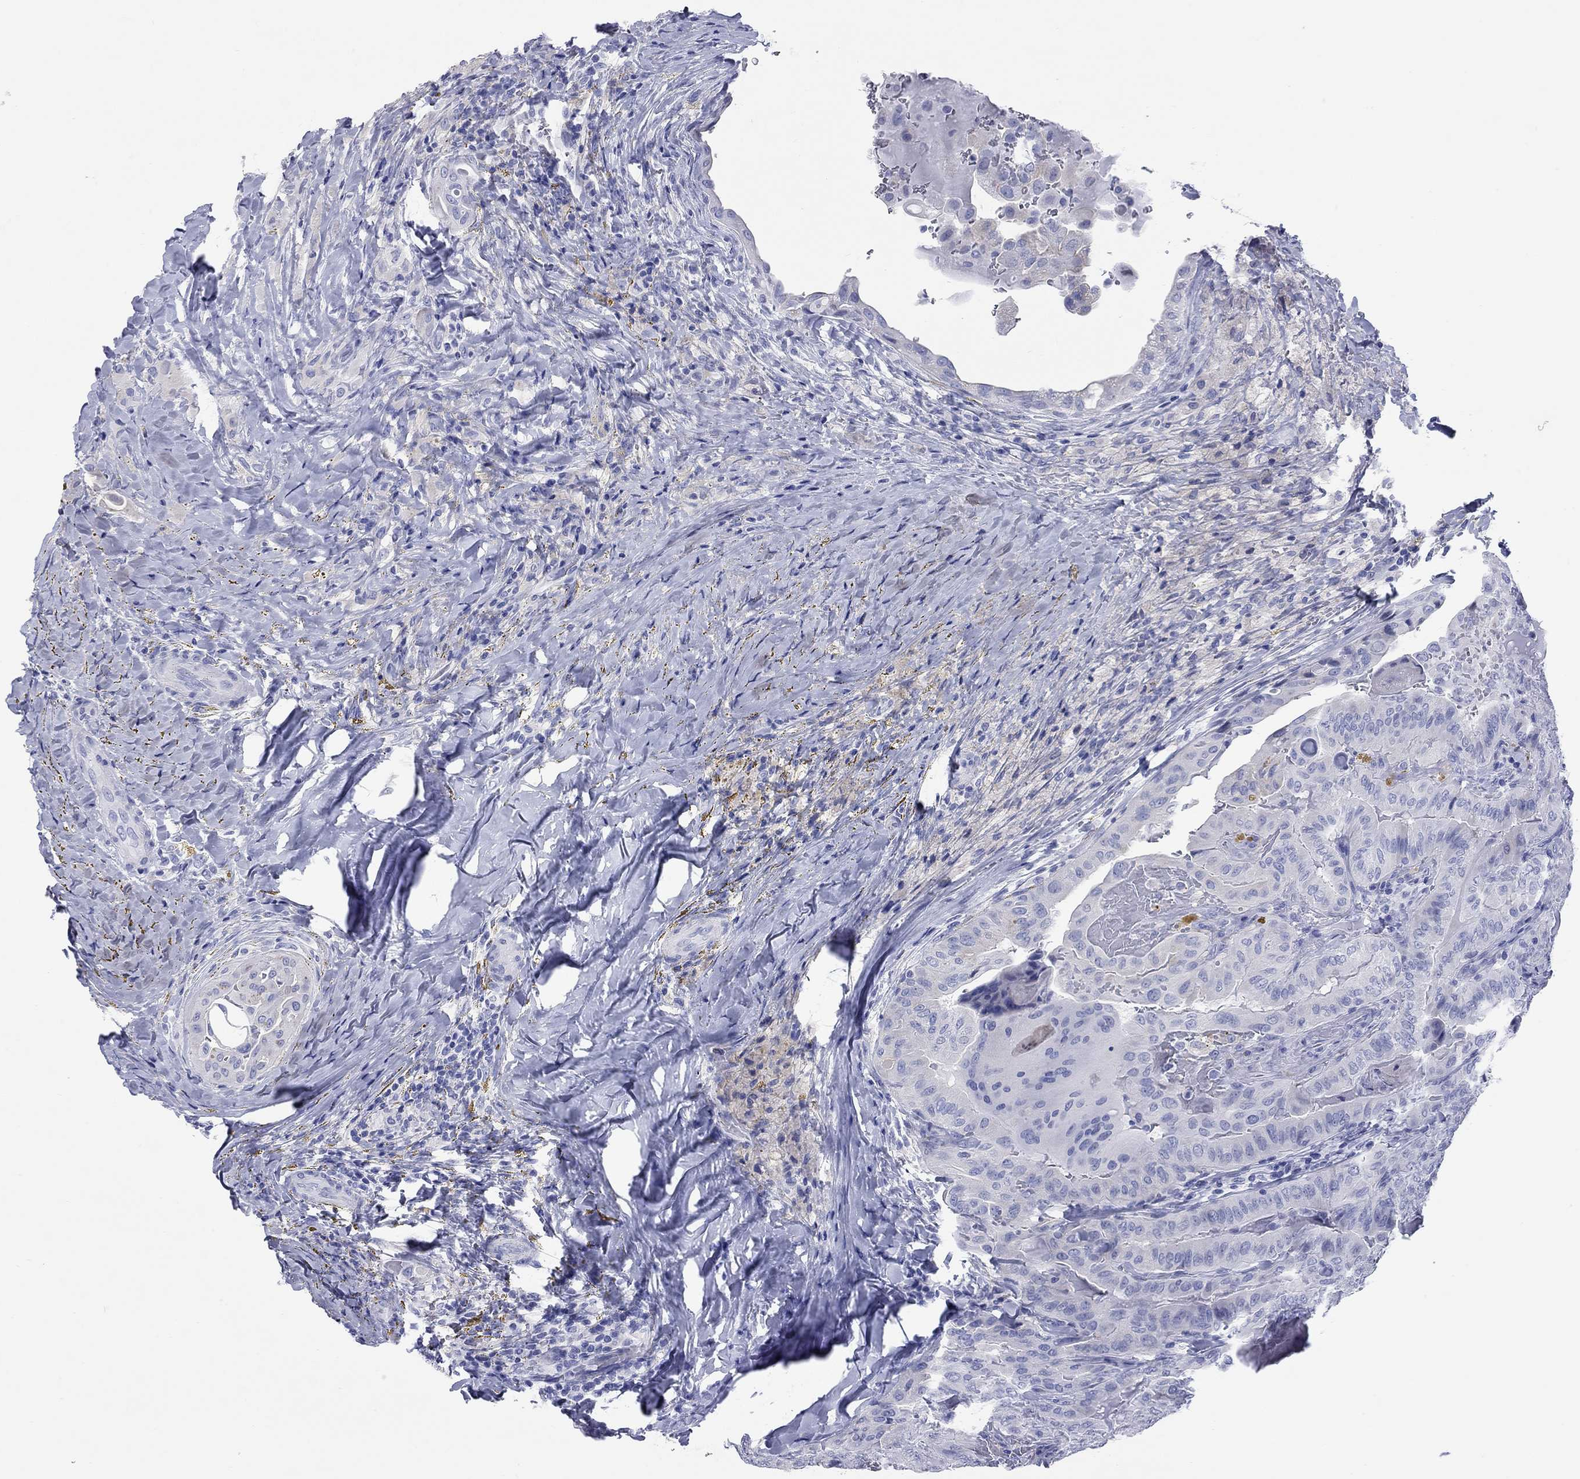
{"staining": {"intensity": "negative", "quantity": "none", "location": "none"}, "tissue": "thyroid cancer", "cell_type": "Tumor cells", "image_type": "cancer", "snomed": [{"axis": "morphology", "description": "Papillary adenocarcinoma, NOS"}, {"axis": "topography", "description": "Thyroid gland"}], "caption": "DAB (3,3'-diaminobenzidine) immunohistochemical staining of thyroid cancer (papillary adenocarcinoma) displays no significant expression in tumor cells. Nuclei are stained in blue.", "gene": "CCNA1", "patient": {"sex": "female", "age": 68}}